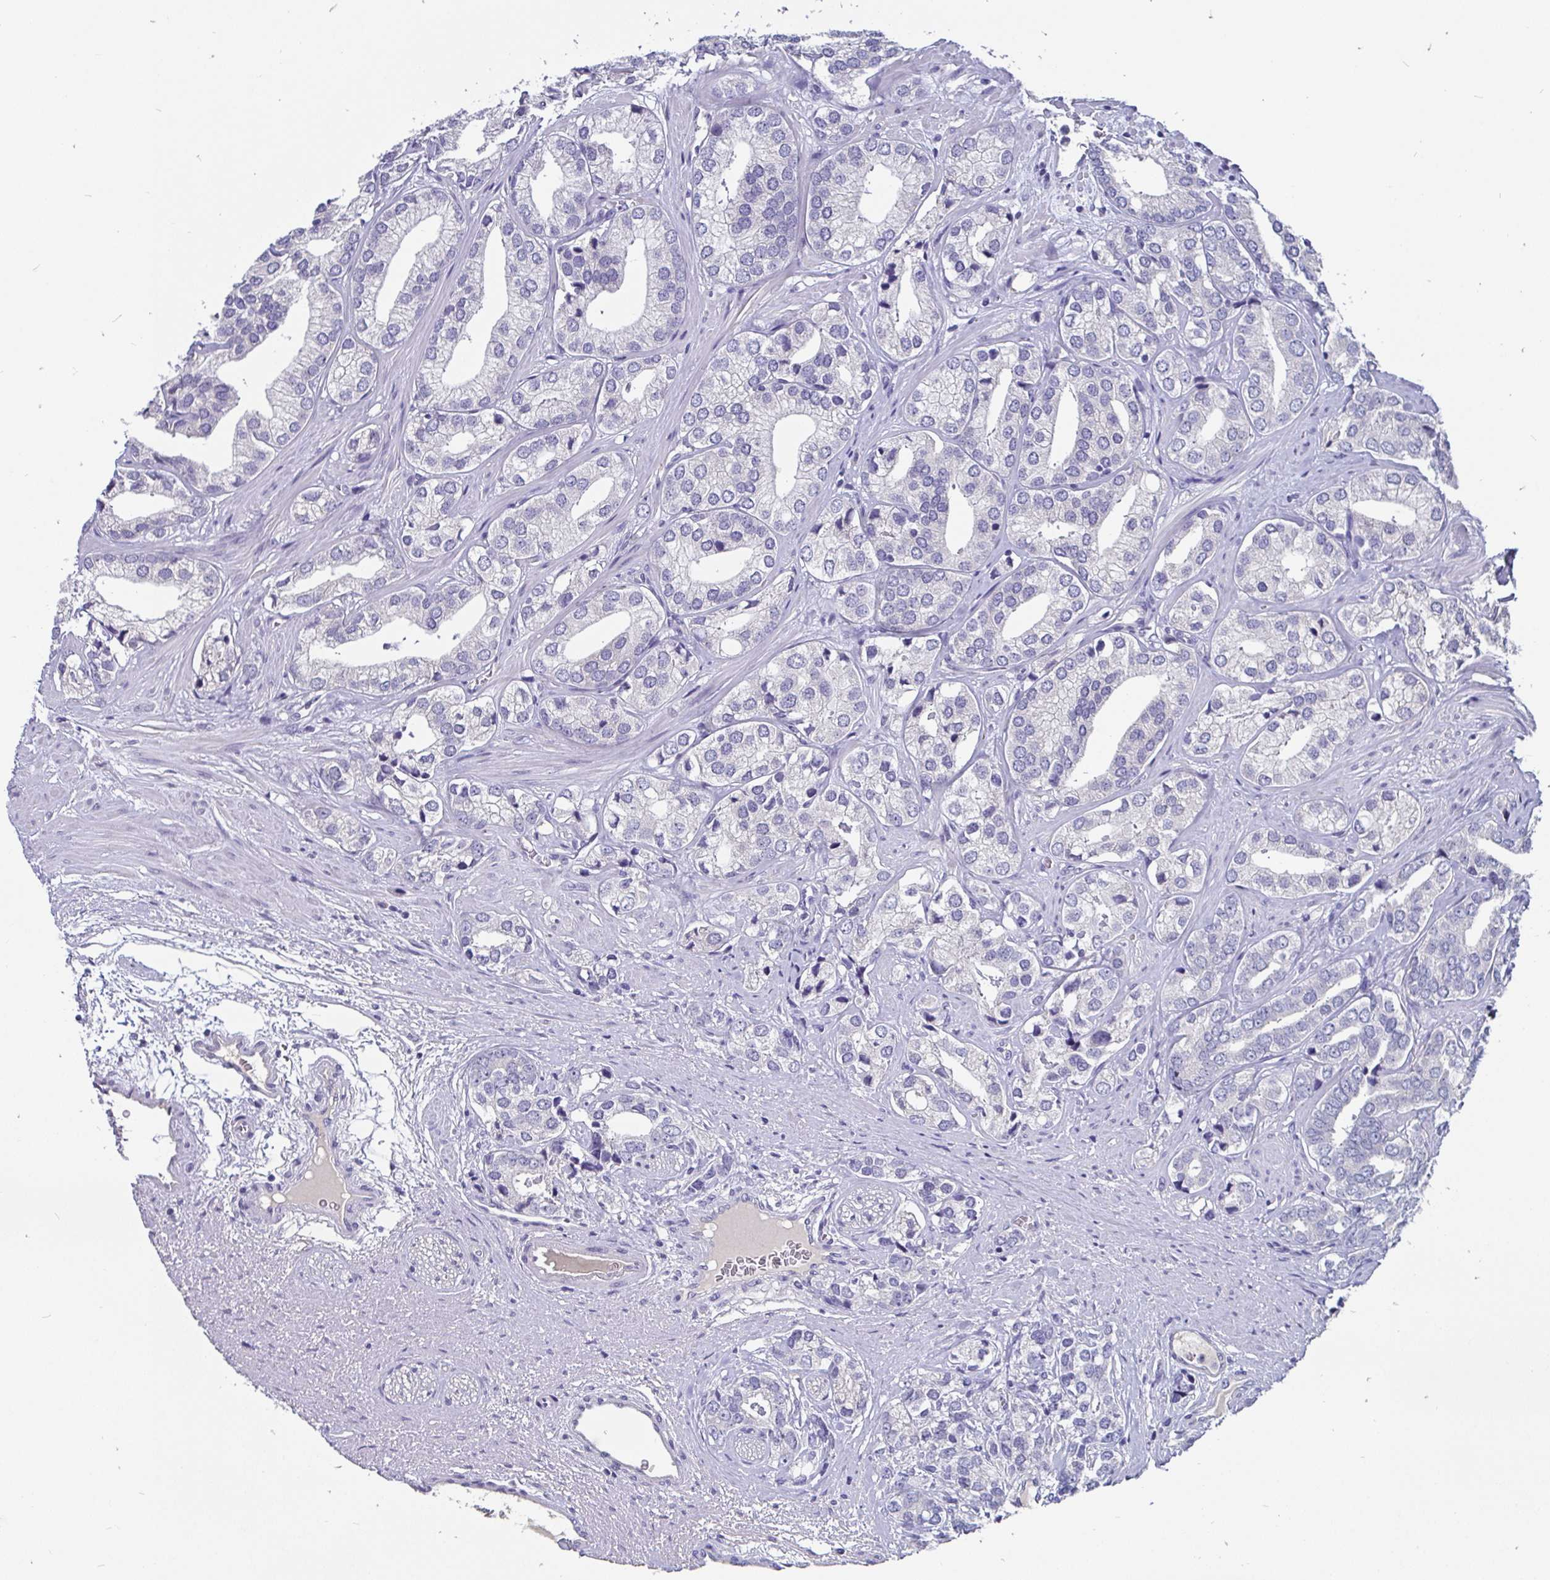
{"staining": {"intensity": "negative", "quantity": "none", "location": "none"}, "tissue": "prostate cancer", "cell_type": "Tumor cells", "image_type": "cancer", "snomed": [{"axis": "morphology", "description": "Adenocarcinoma, High grade"}, {"axis": "topography", "description": "Prostate"}], "caption": "A high-resolution histopathology image shows immunohistochemistry staining of prostate cancer (high-grade adenocarcinoma), which shows no significant staining in tumor cells.", "gene": "ADAMTS6", "patient": {"sex": "male", "age": 58}}